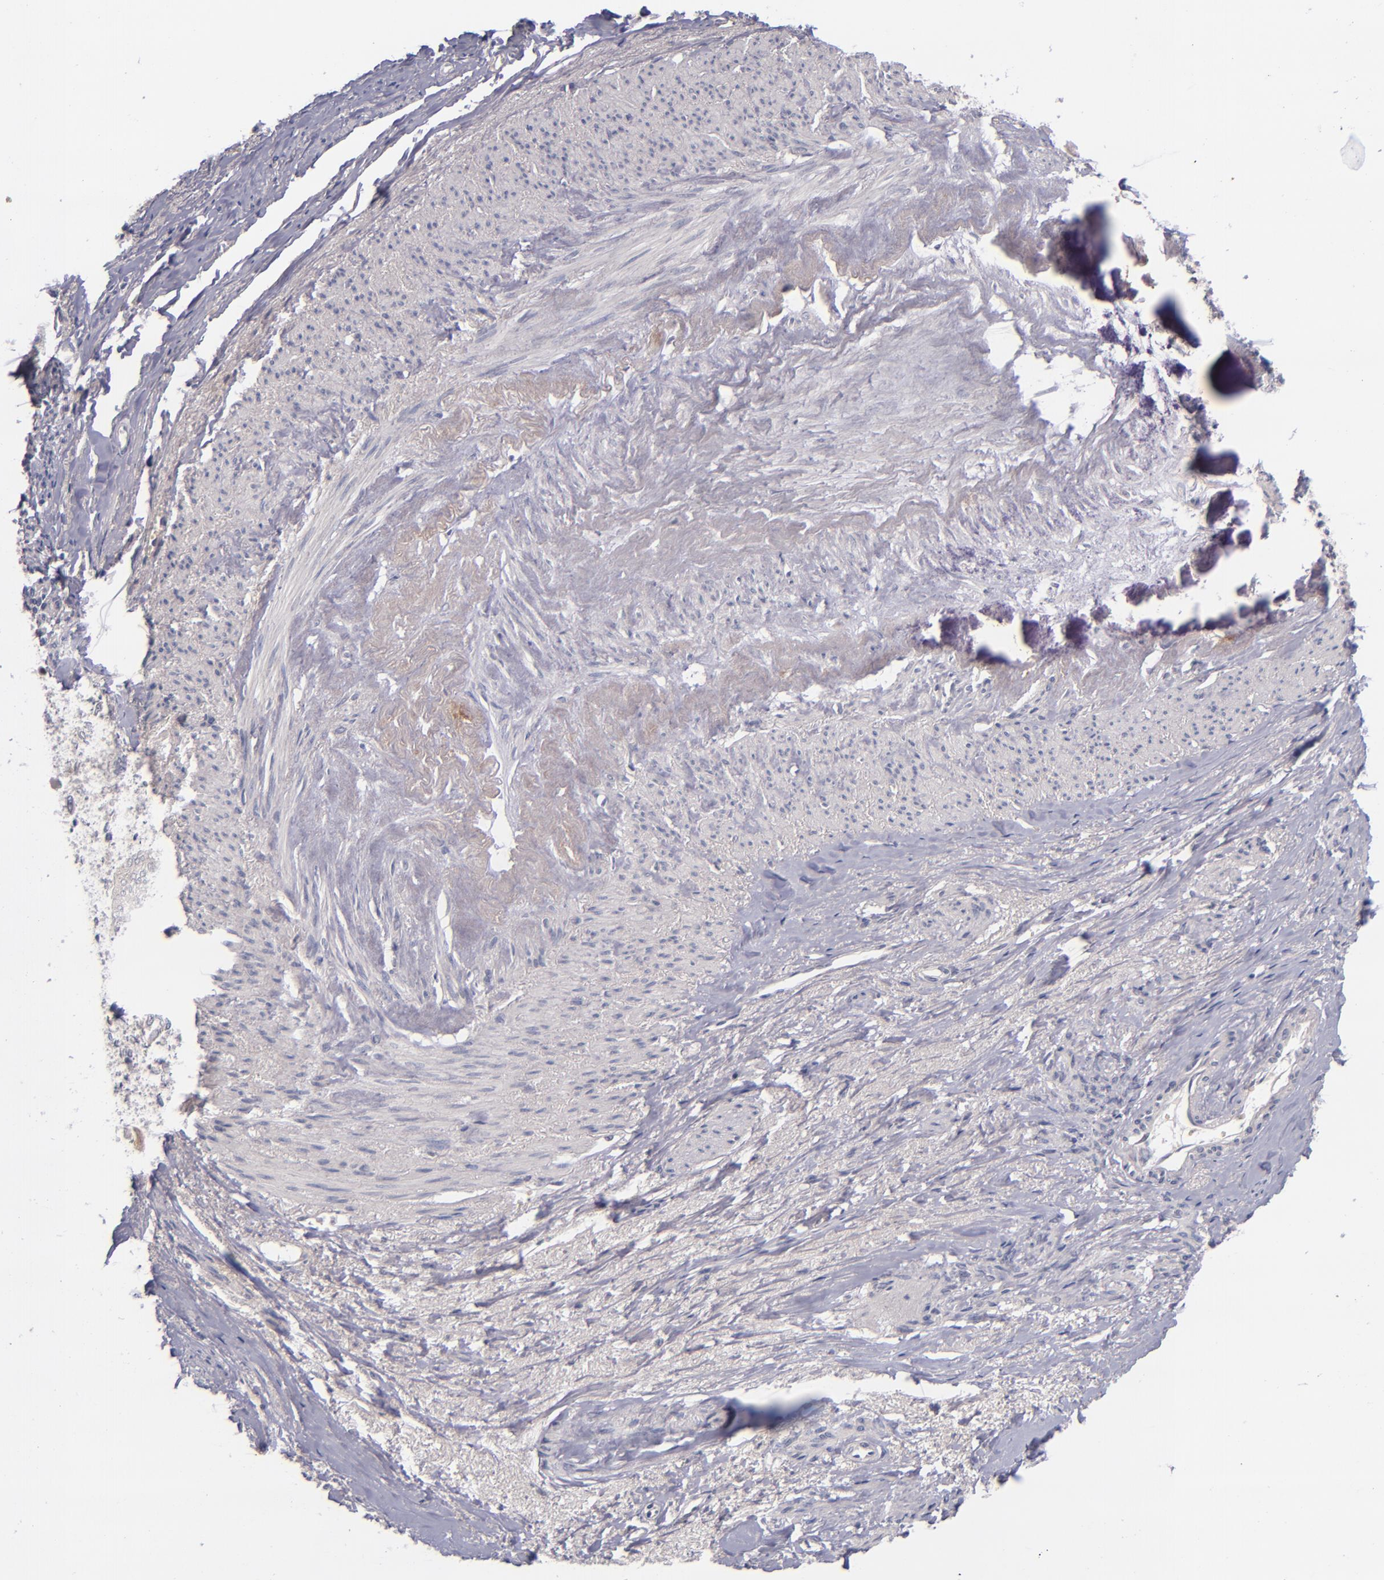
{"staining": {"intensity": "negative", "quantity": "none", "location": "none"}, "tissue": "endometrial cancer", "cell_type": "Tumor cells", "image_type": "cancer", "snomed": [{"axis": "morphology", "description": "Adenocarcinoma, NOS"}, {"axis": "topography", "description": "Endometrium"}], "caption": "An immunohistochemistry (IHC) histopathology image of adenocarcinoma (endometrial) is shown. There is no staining in tumor cells of adenocarcinoma (endometrial). (Immunohistochemistry (ihc), brightfield microscopy, high magnification).", "gene": "TSC2", "patient": {"sex": "female", "age": 75}}